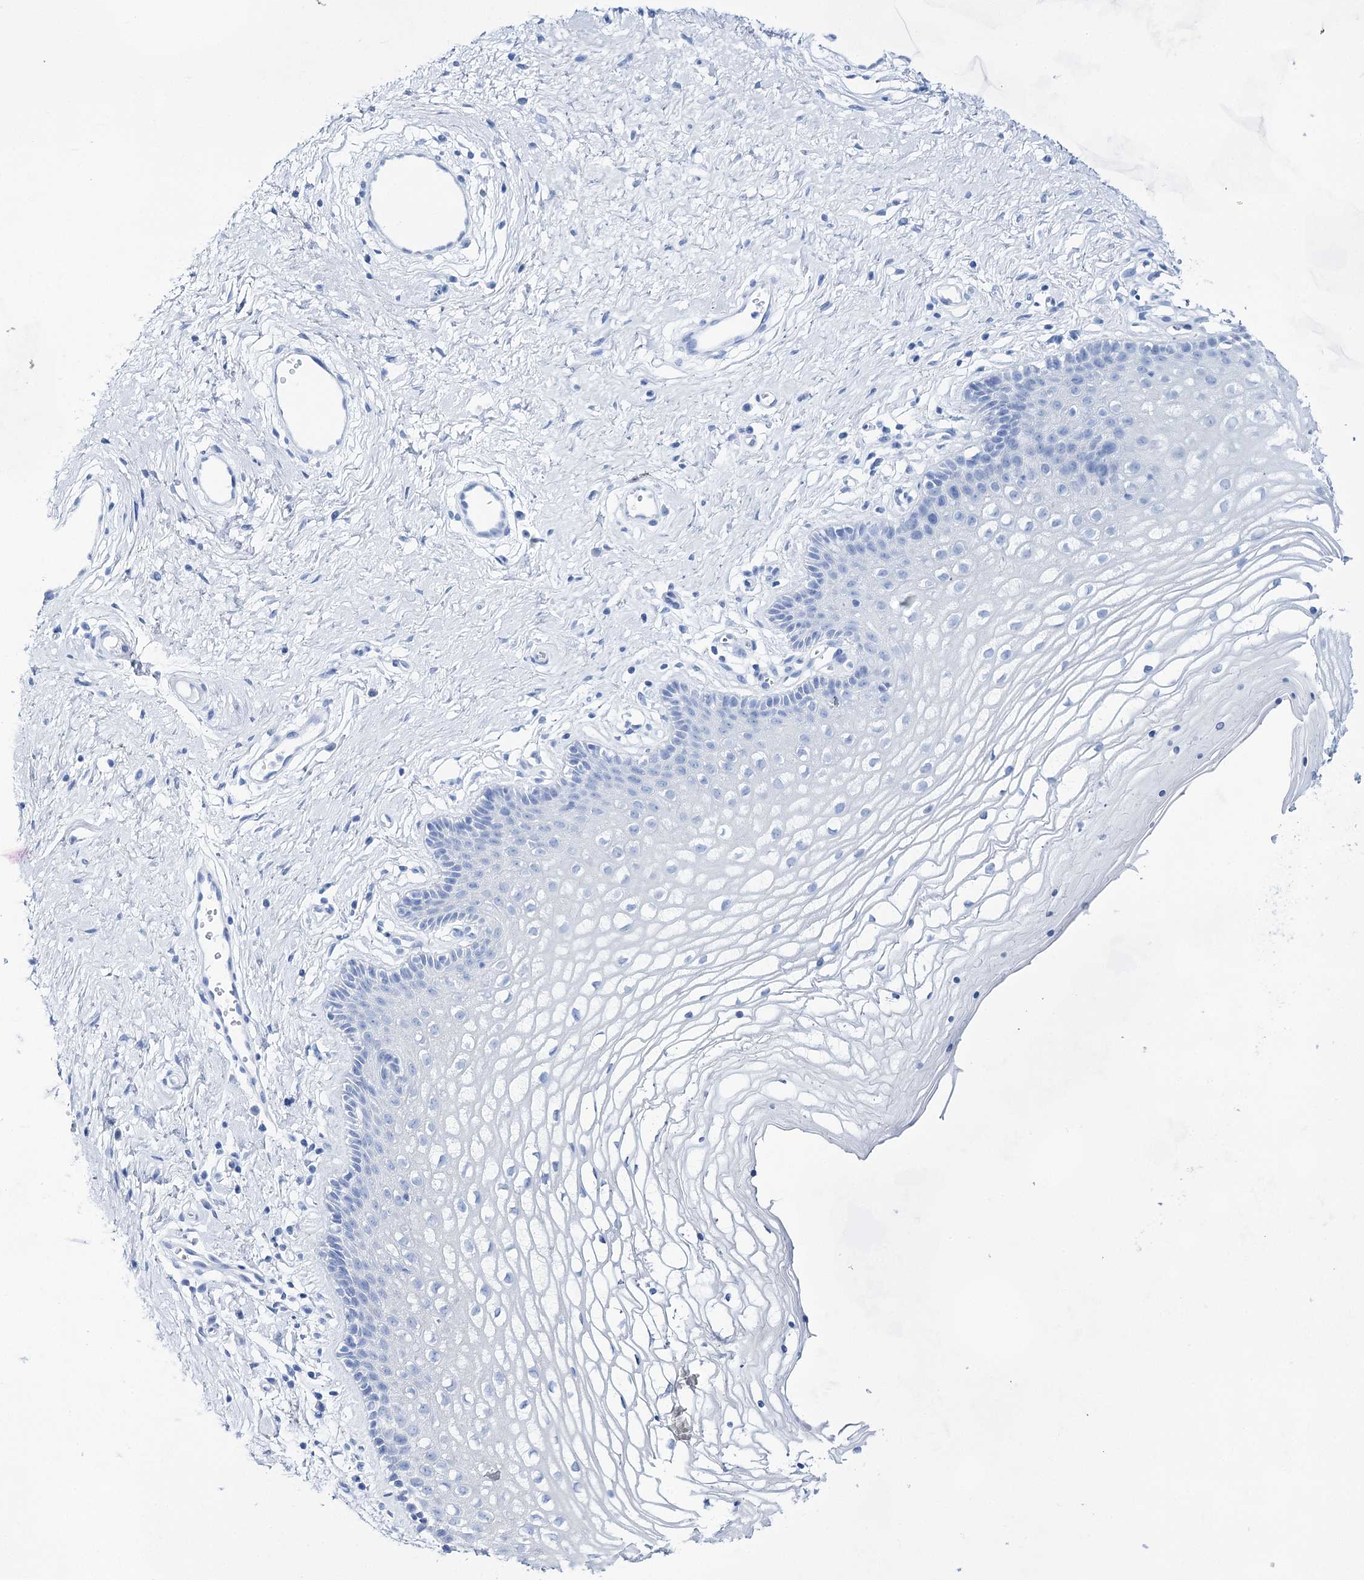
{"staining": {"intensity": "negative", "quantity": "none", "location": "none"}, "tissue": "vagina", "cell_type": "Squamous epithelial cells", "image_type": "normal", "snomed": [{"axis": "morphology", "description": "Normal tissue, NOS"}, {"axis": "topography", "description": "Vagina"}], "caption": "Immunohistochemistry (IHC) image of benign vagina: human vagina stained with DAB (3,3'-diaminobenzidine) exhibits no significant protein positivity in squamous epithelial cells. (Brightfield microscopy of DAB immunohistochemistry (IHC) at high magnification).", "gene": "LALBA", "patient": {"sex": "female", "age": 46}}